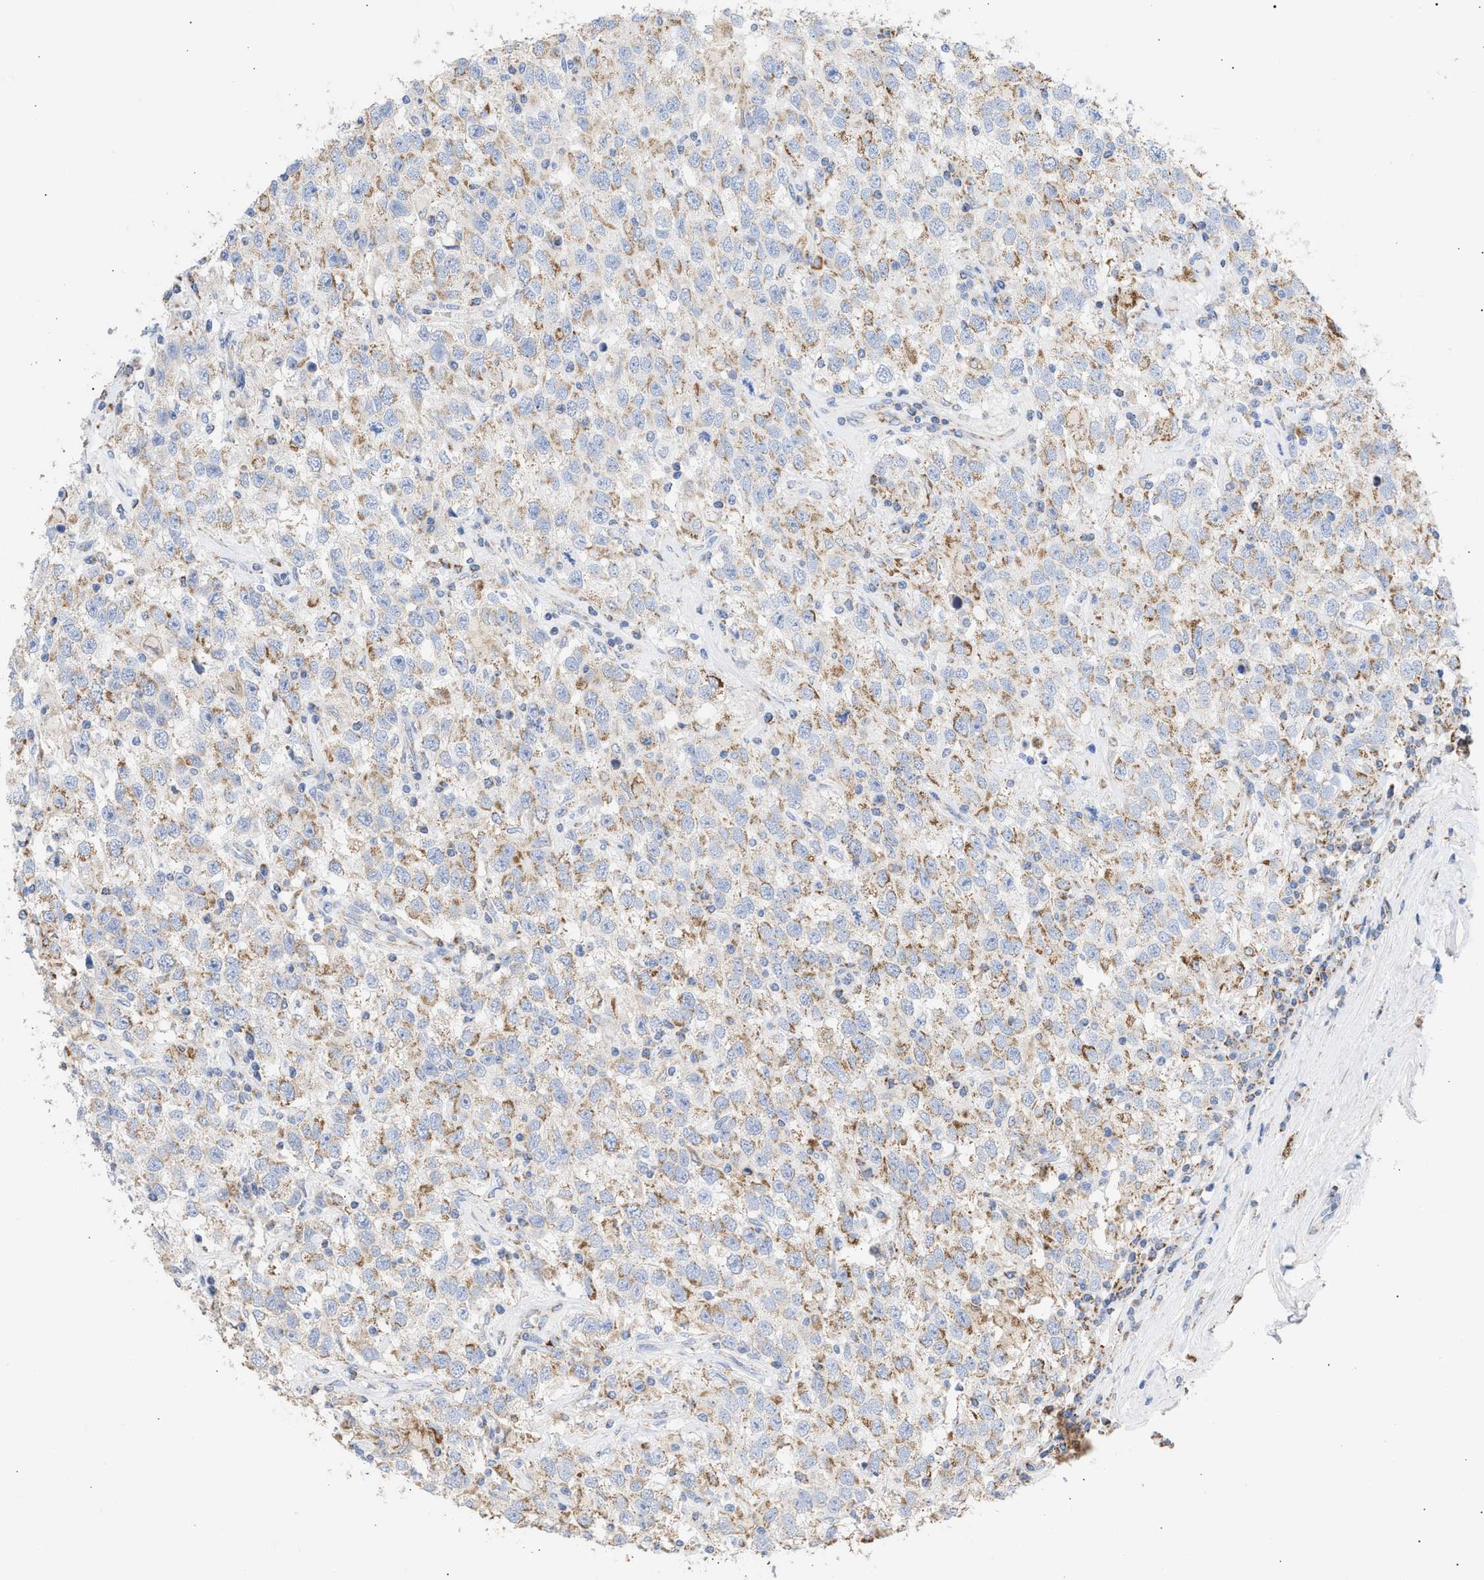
{"staining": {"intensity": "weak", "quantity": ">75%", "location": "cytoplasmic/membranous"}, "tissue": "testis cancer", "cell_type": "Tumor cells", "image_type": "cancer", "snomed": [{"axis": "morphology", "description": "Seminoma, NOS"}, {"axis": "topography", "description": "Testis"}], "caption": "Immunohistochemical staining of testis cancer displays weak cytoplasmic/membranous protein positivity in approximately >75% of tumor cells.", "gene": "ACOT13", "patient": {"sex": "male", "age": 41}}